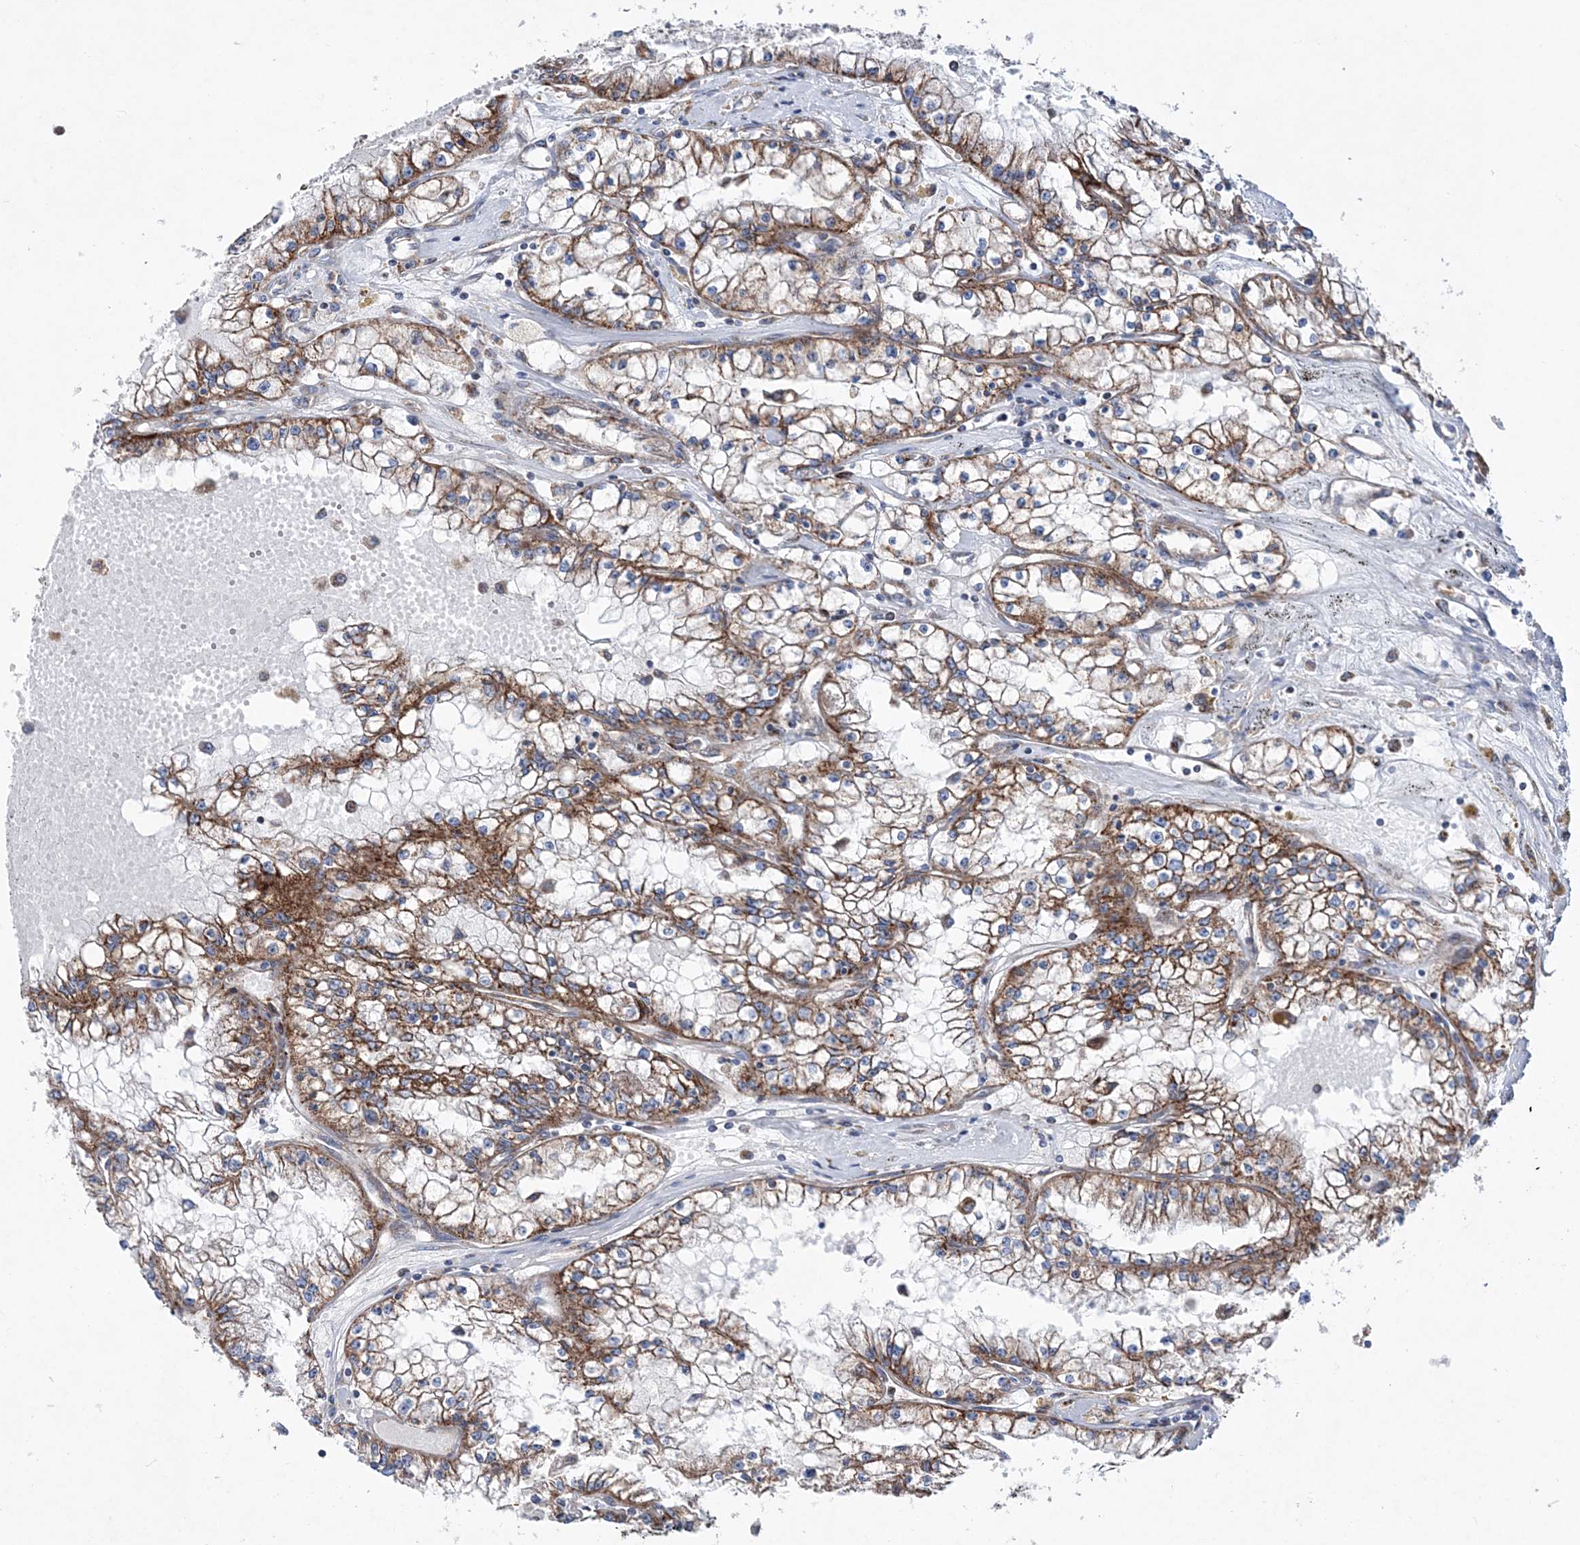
{"staining": {"intensity": "moderate", "quantity": ">75%", "location": "cytoplasmic/membranous"}, "tissue": "renal cancer", "cell_type": "Tumor cells", "image_type": "cancer", "snomed": [{"axis": "morphology", "description": "Adenocarcinoma, NOS"}, {"axis": "topography", "description": "Kidney"}], "caption": "DAB immunohistochemical staining of renal adenocarcinoma shows moderate cytoplasmic/membranous protein expression in about >75% of tumor cells. Using DAB (3,3'-diaminobenzidine) (brown) and hematoxylin (blue) stains, captured at high magnification using brightfield microscopy.", "gene": "NGLY1", "patient": {"sex": "male", "age": 56}}